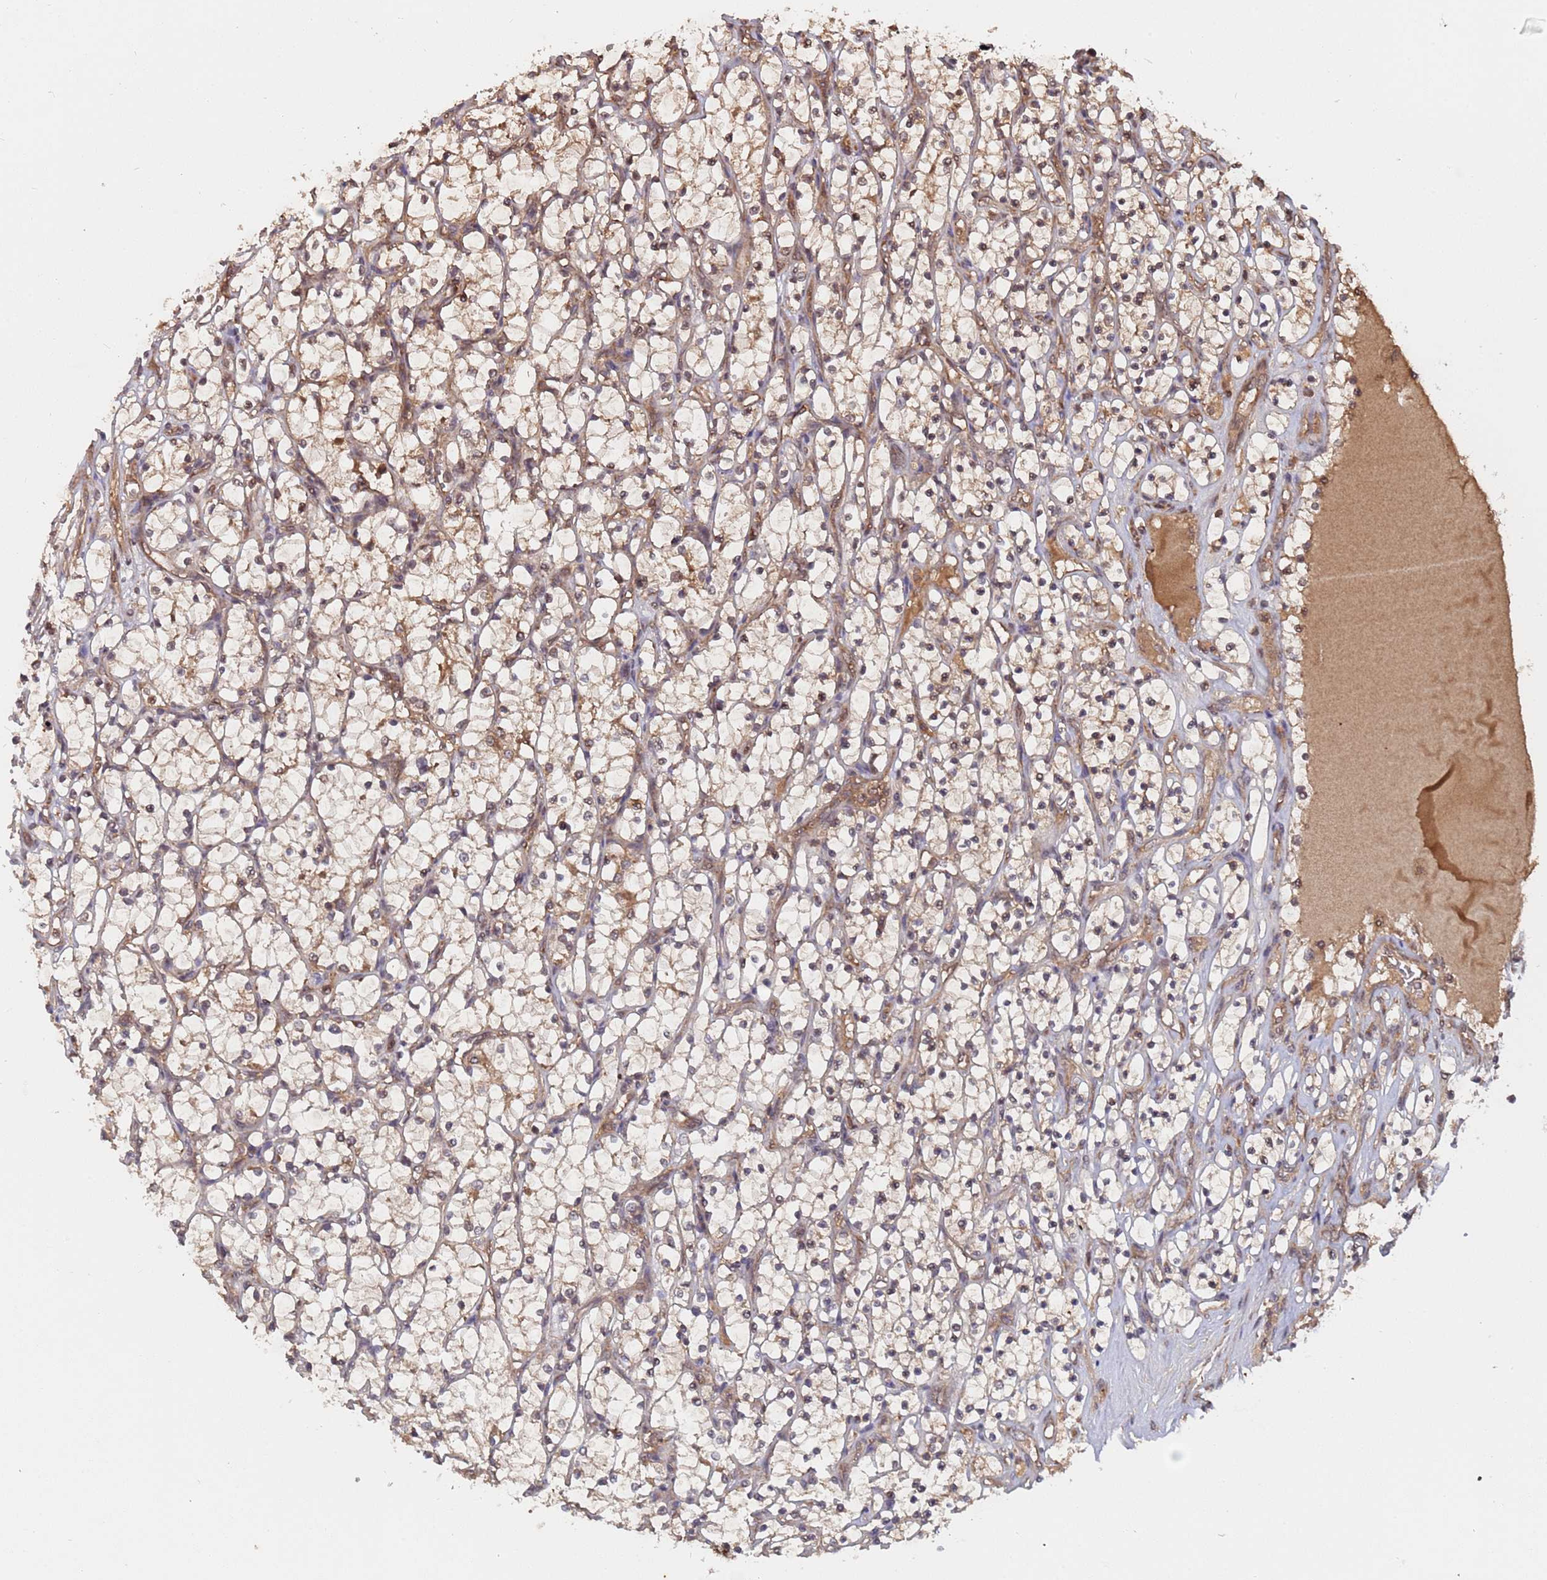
{"staining": {"intensity": "moderate", "quantity": "<25%", "location": "cytoplasmic/membranous"}, "tissue": "renal cancer", "cell_type": "Tumor cells", "image_type": "cancer", "snomed": [{"axis": "morphology", "description": "Adenocarcinoma, NOS"}, {"axis": "topography", "description": "Kidney"}], "caption": "Immunohistochemistry (IHC) (DAB) staining of renal cancer (adenocarcinoma) exhibits moderate cytoplasmic/membranous protein positivity in approximately <25% of tumor cells.", "gene": "ERI1", "patient": {"sex": "female", "age": 69}}